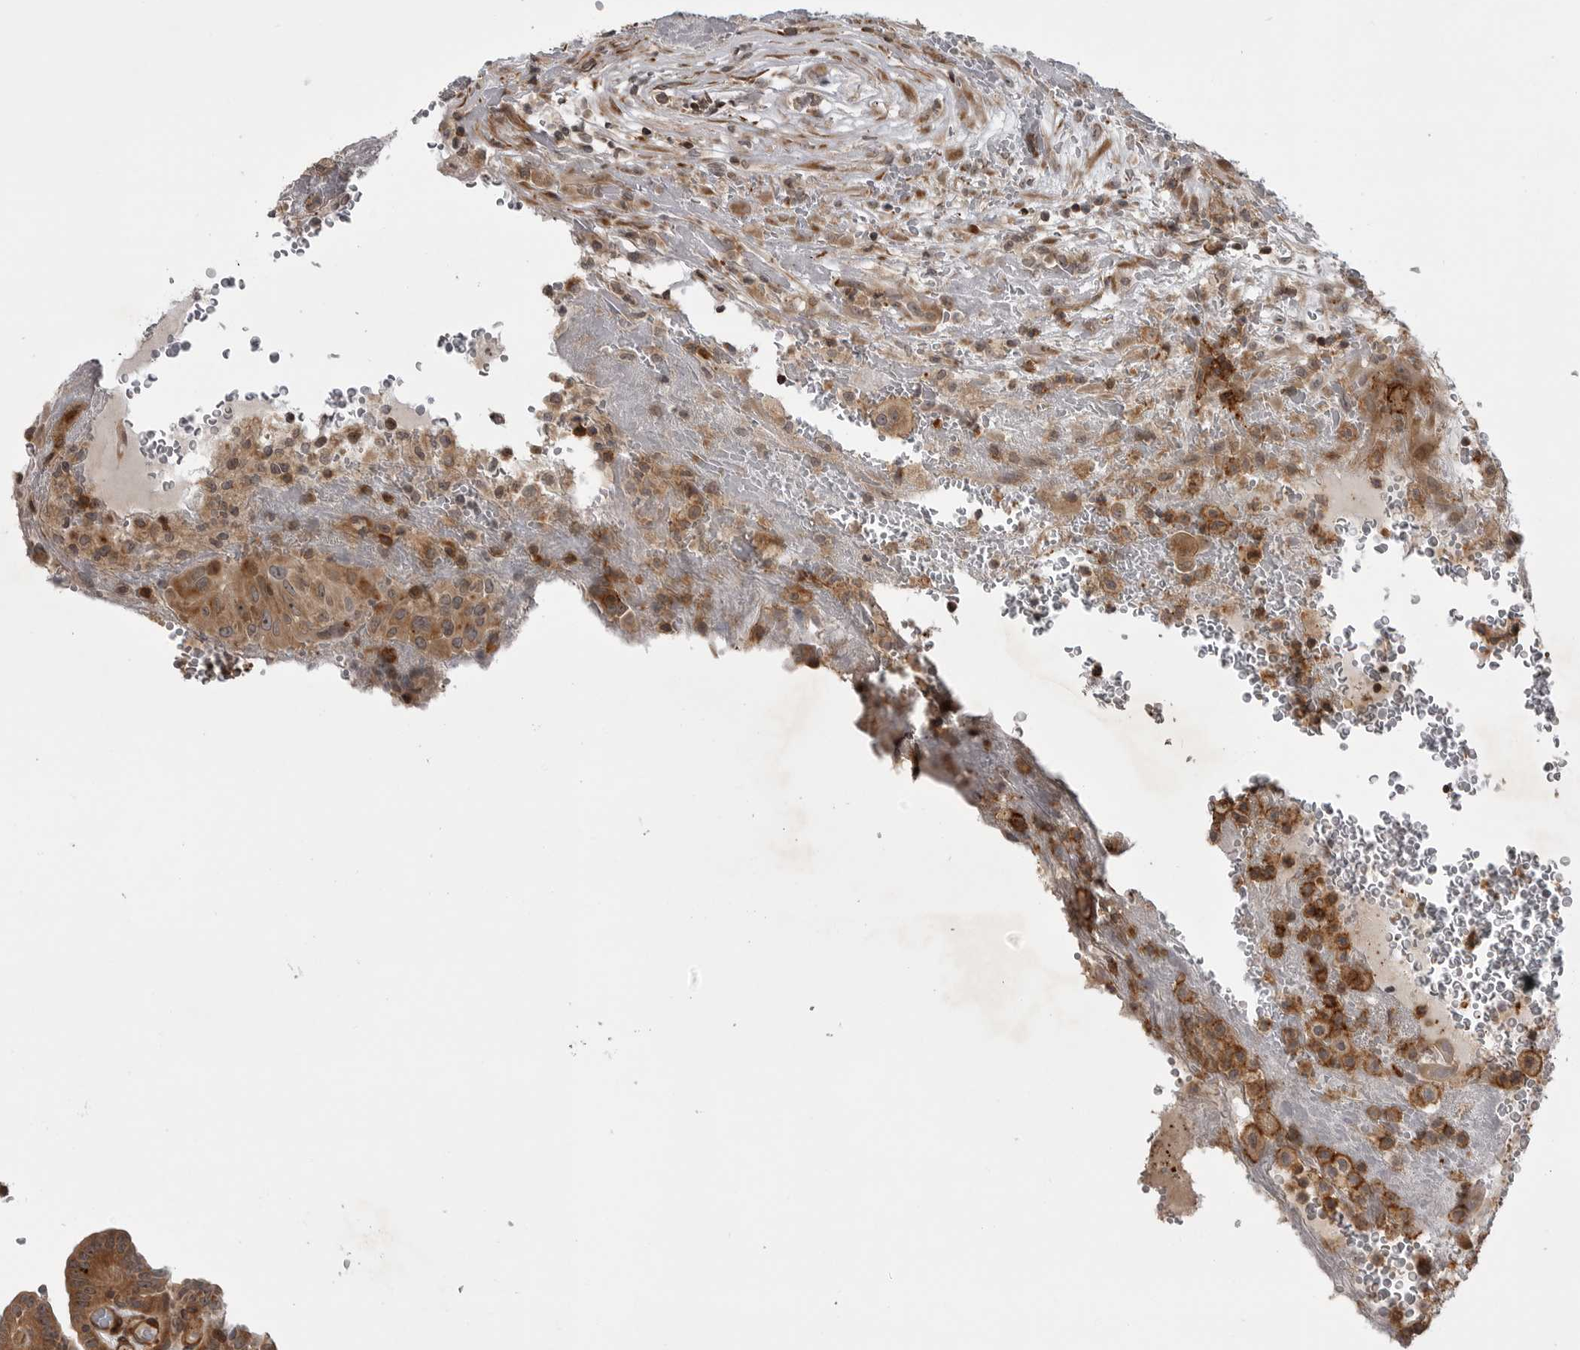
{"staining": {"intensity": "moderate", "quantity": ">75%", "location": "cytoplasmic/membranous"}, "tissue": "thyroid cancer", "cell_type": "Tumor cells", "image_type": "cancer", "snomed": [{"axis": "morphology", "description": "Papillary adenocarcinoma, NOS"}, {"axis": "topography", "description": "Thyroid gland"}], "caption": "This histopathology image exhibits immunohistochemistry (IHC) staining of human papillary adenocarcinoma (thyroid), with medium moderate cytoplasmic/membranous positivity in about >75% of tumor cells.", "gene": "ABL1", "patient": {"sex": "male", "age": 77}}